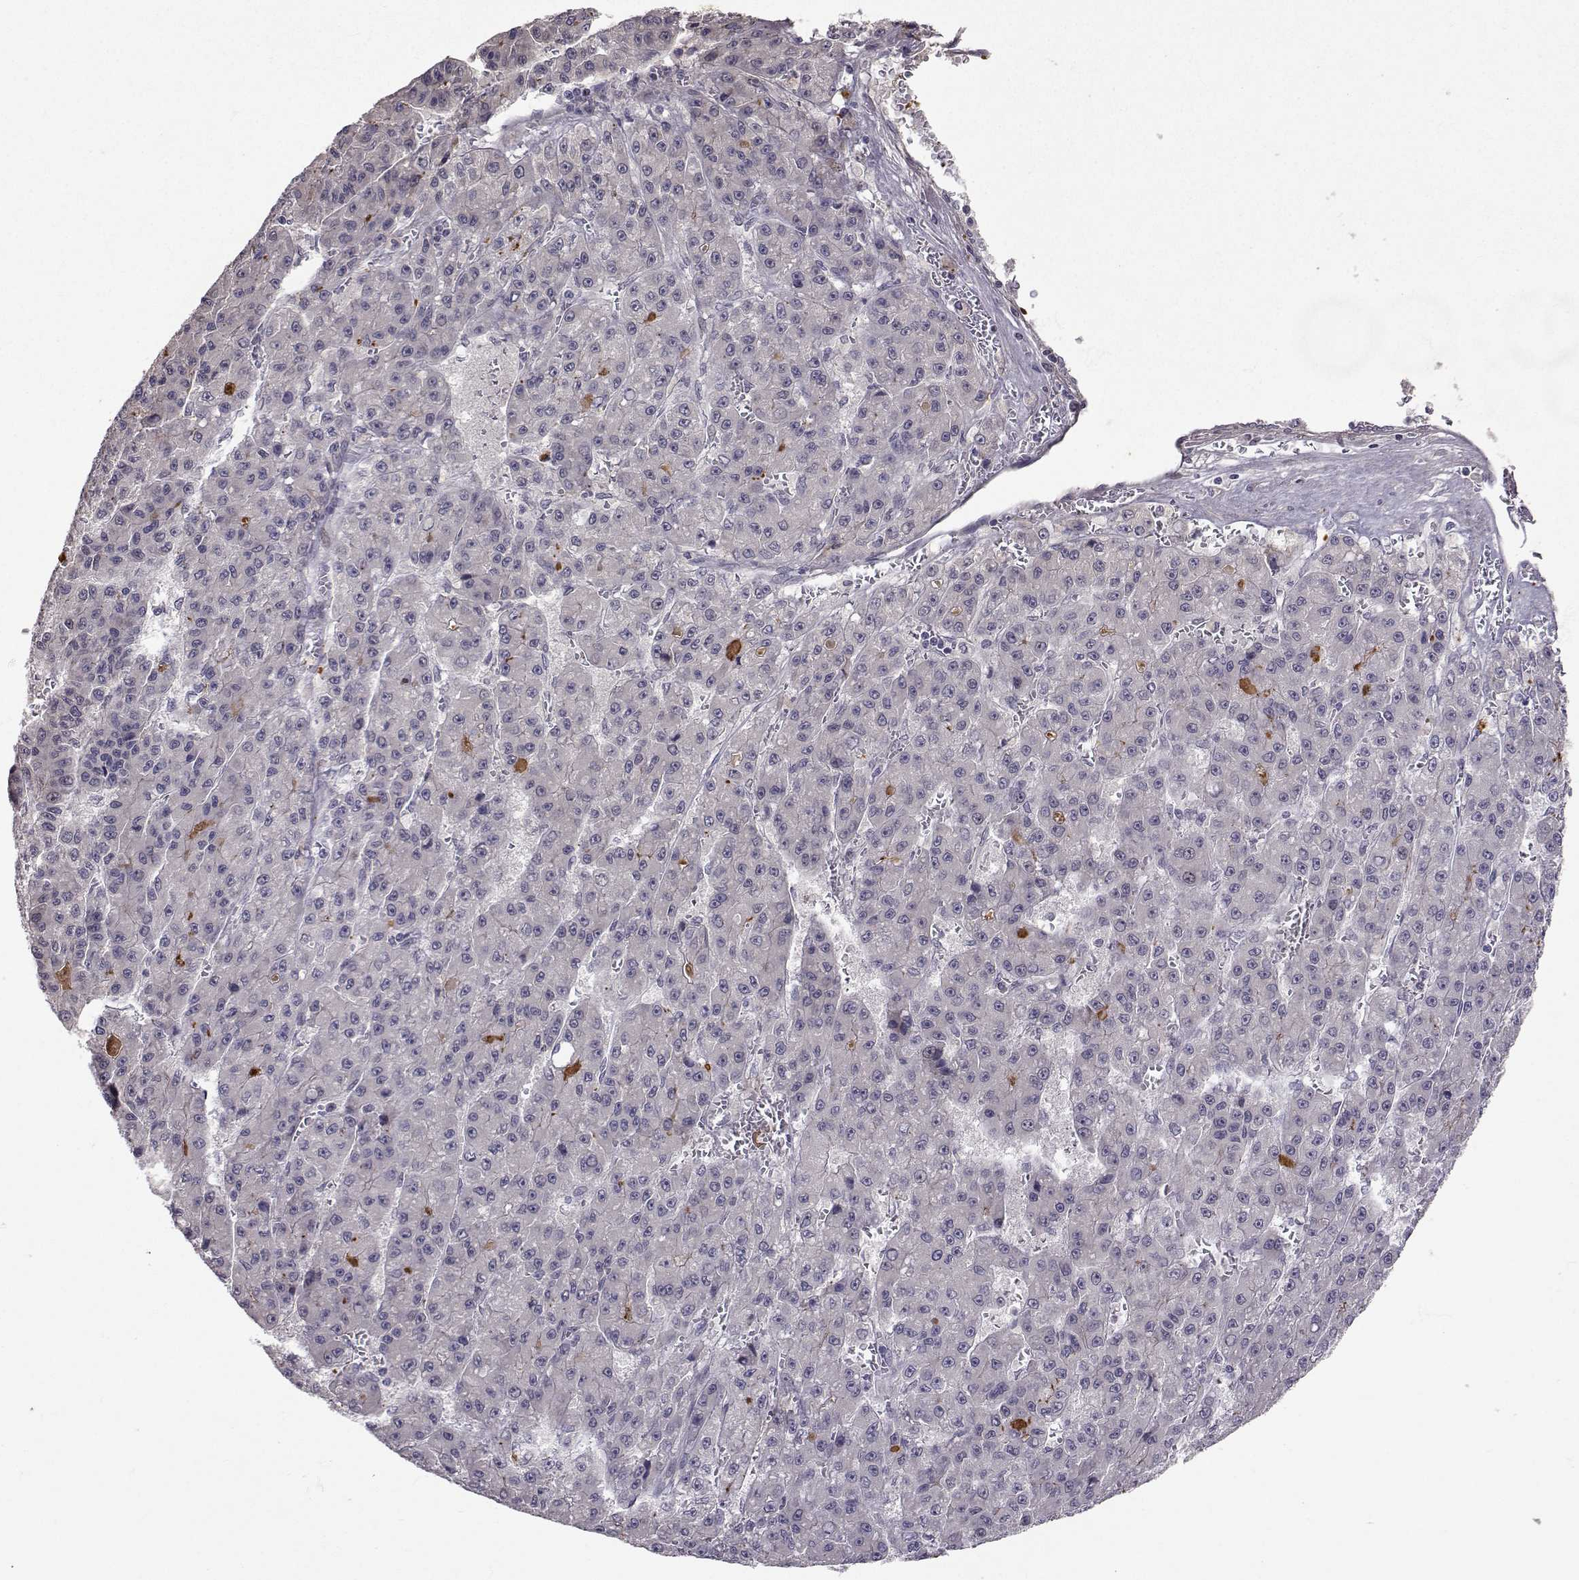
{"staining": {"intensity": "negative", "quantity": "none", "location": "none"}, "tissue": "liver cancer", "cell_type": "Tumor cells", "image_type": "cancer", "snomed": [{"axis": "morphology", "description": "Carcinoma, Hepatocellular, NOS"}, {"axis": "topography", "description": "Liver"}], "caption": "This is an immunohistochemistry (IHC) micrograph of human hepatocellular carcinoma (liver). There is no positivity in tumor cells.", "gene": "SLC6A3", "patient": {"sex": "male", "age": 70}}